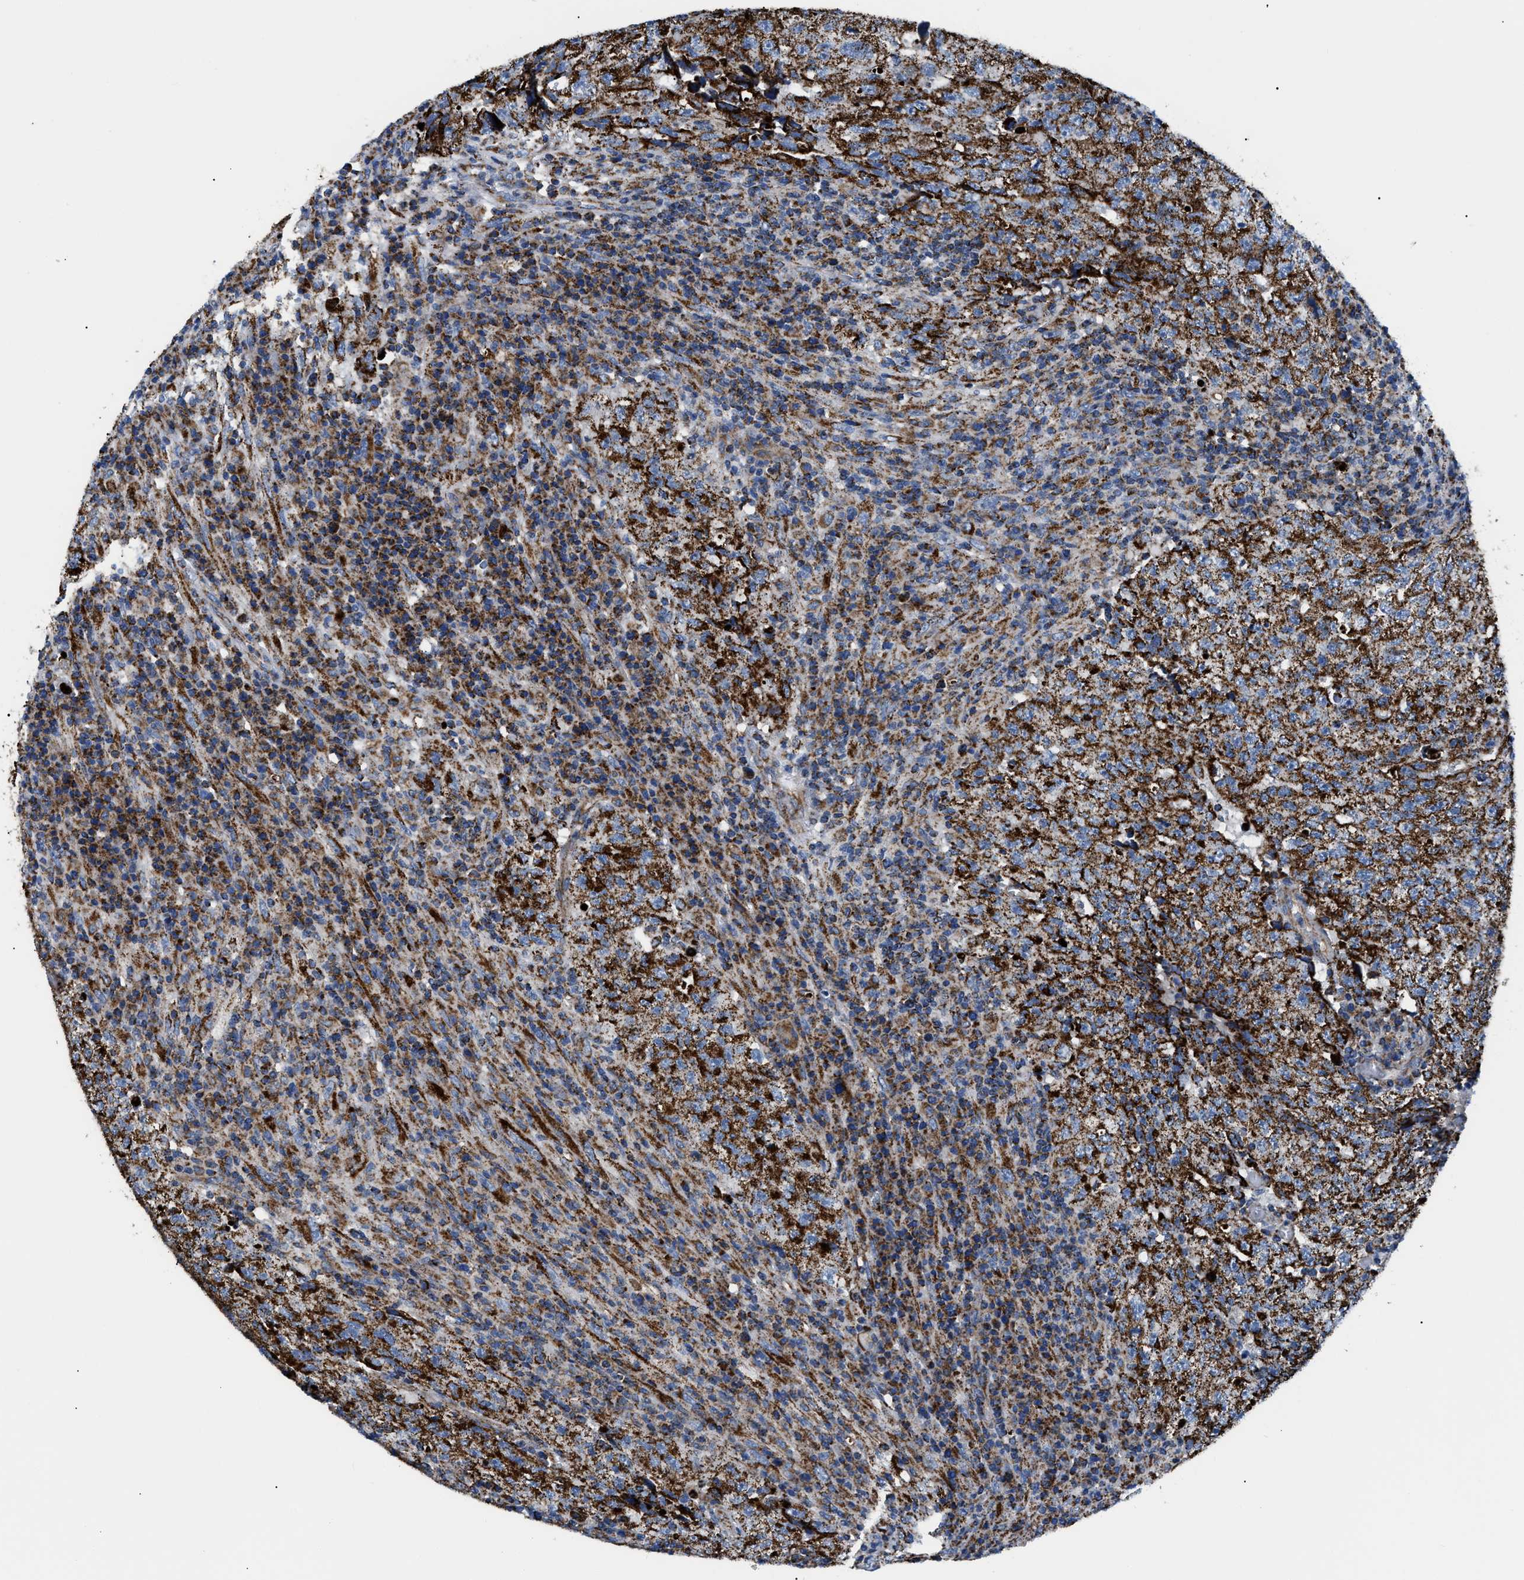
{"staining": {"intensity": "strong", "quantity": ">75%", "location": "cytoplasmic/membranous"}, "tissue": "testis cancer", "cell_type": "Tumor cells", "image_type": "cancer", "snomed": [{"axis": "morphology", "description": "Necrosis, NOS"}, {"axis": "morphology", "description": "Carcinoma, Embryonal, NOS"}, {"axis": "topography", "description": "Testis"}], "caption": "DAB (3,3'-diaminobenzidine) immunohistochemical staining of embryonal carcinoma (testis) exhibits strong cytoplasmic/membranous protein positivity in about >75% of tumor cells. (DAB = brown stain, brightfield microscopy at high magnification).", "gene": "PHB2", "patient": {"sex": "male", "age": 19}}